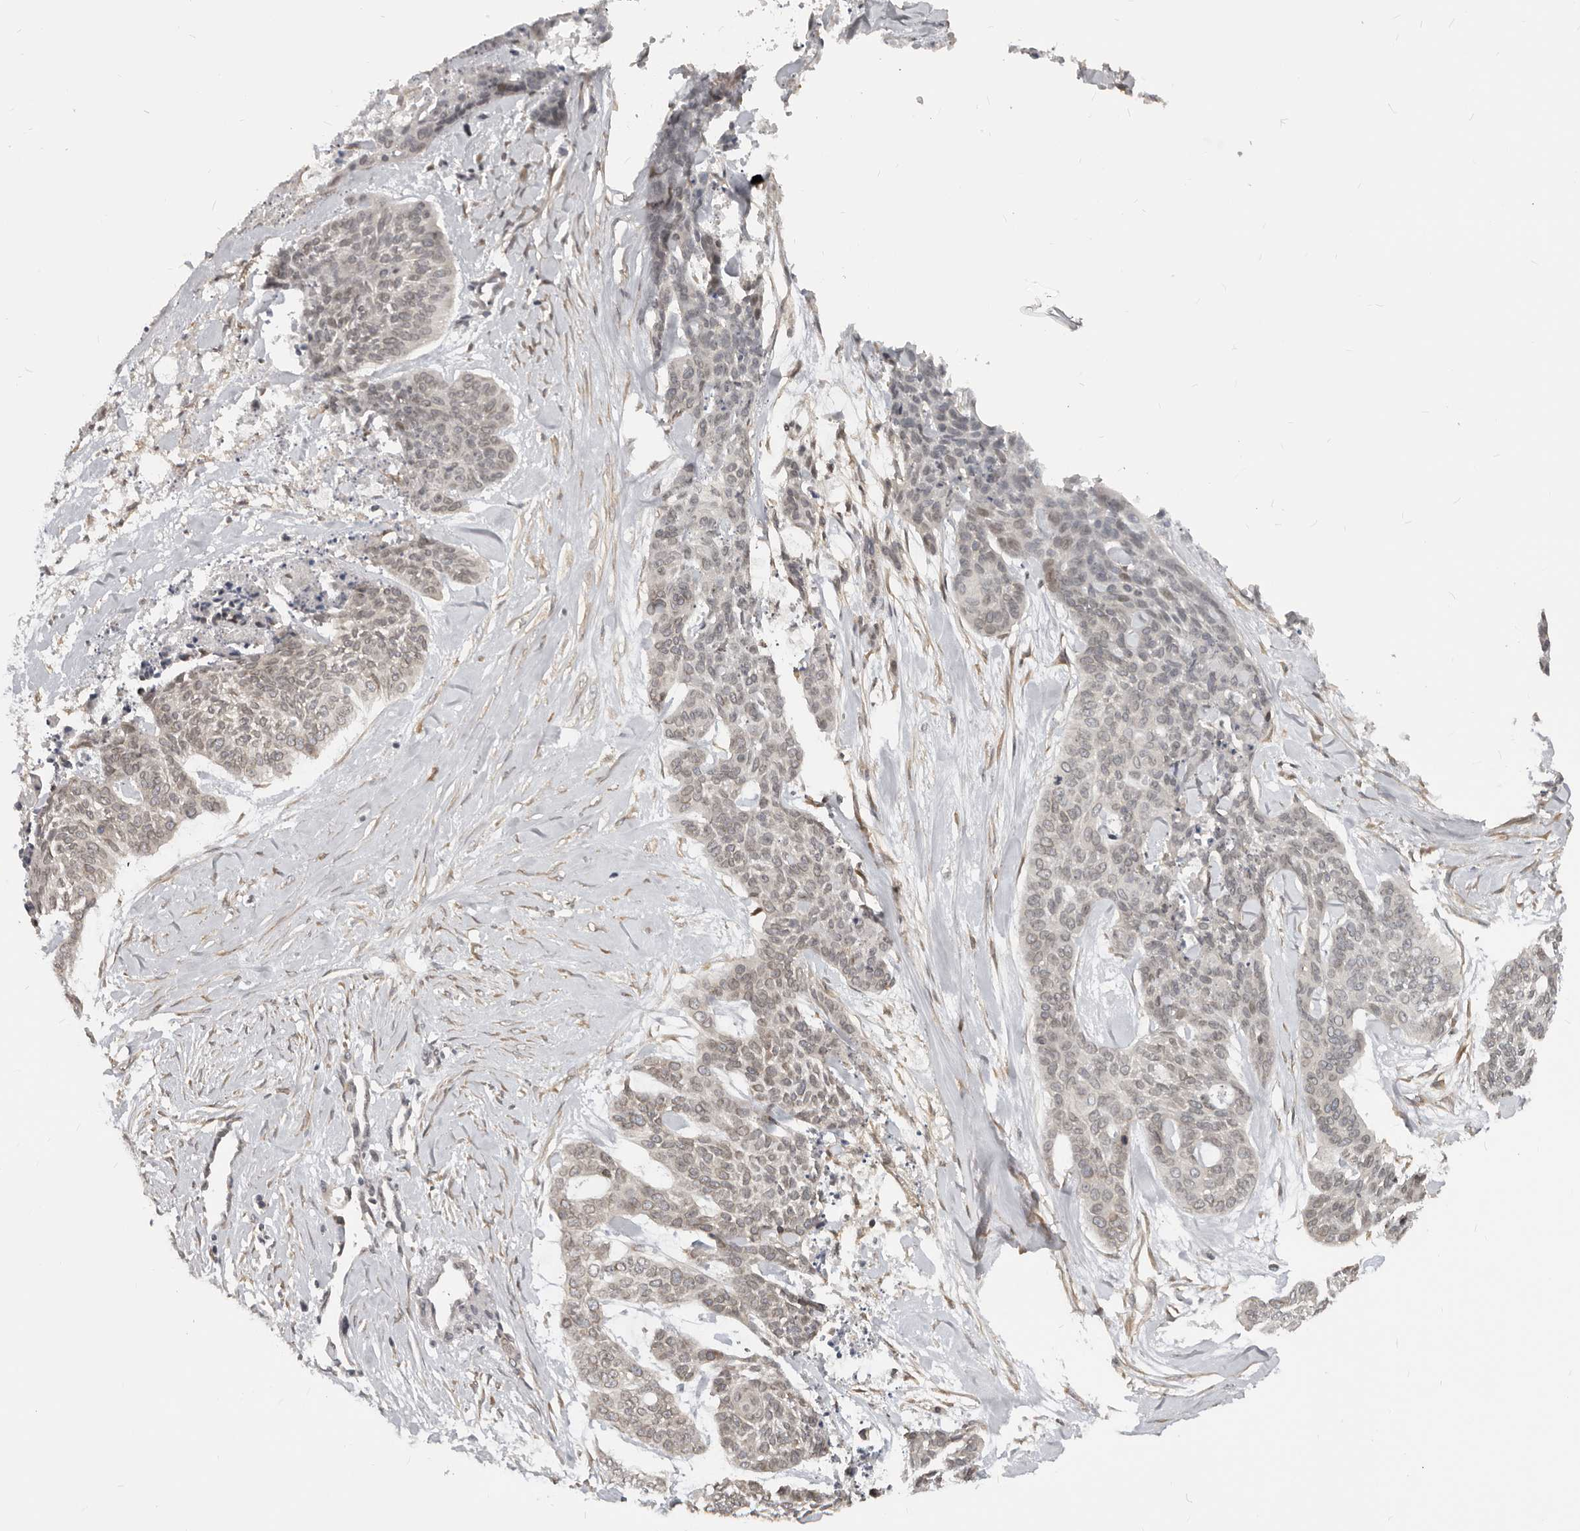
{"staining": {"intensity": "negative", "quantity": "none", "location": "none"}, "tissue": "skin cancer", "cell_type": "Tumor cells", "image_type": "cancer", "snomed": [{"axis": "morphology", "description": "Basal cell carcinoma"}, {"axis": "topography", "description": "Skin"}], "caption": "There is no significant positivity in tumor cells of basal cell carcinoma (skin).", "gene": "NUP153", "patient": {"sex": "female", "age": 64}}